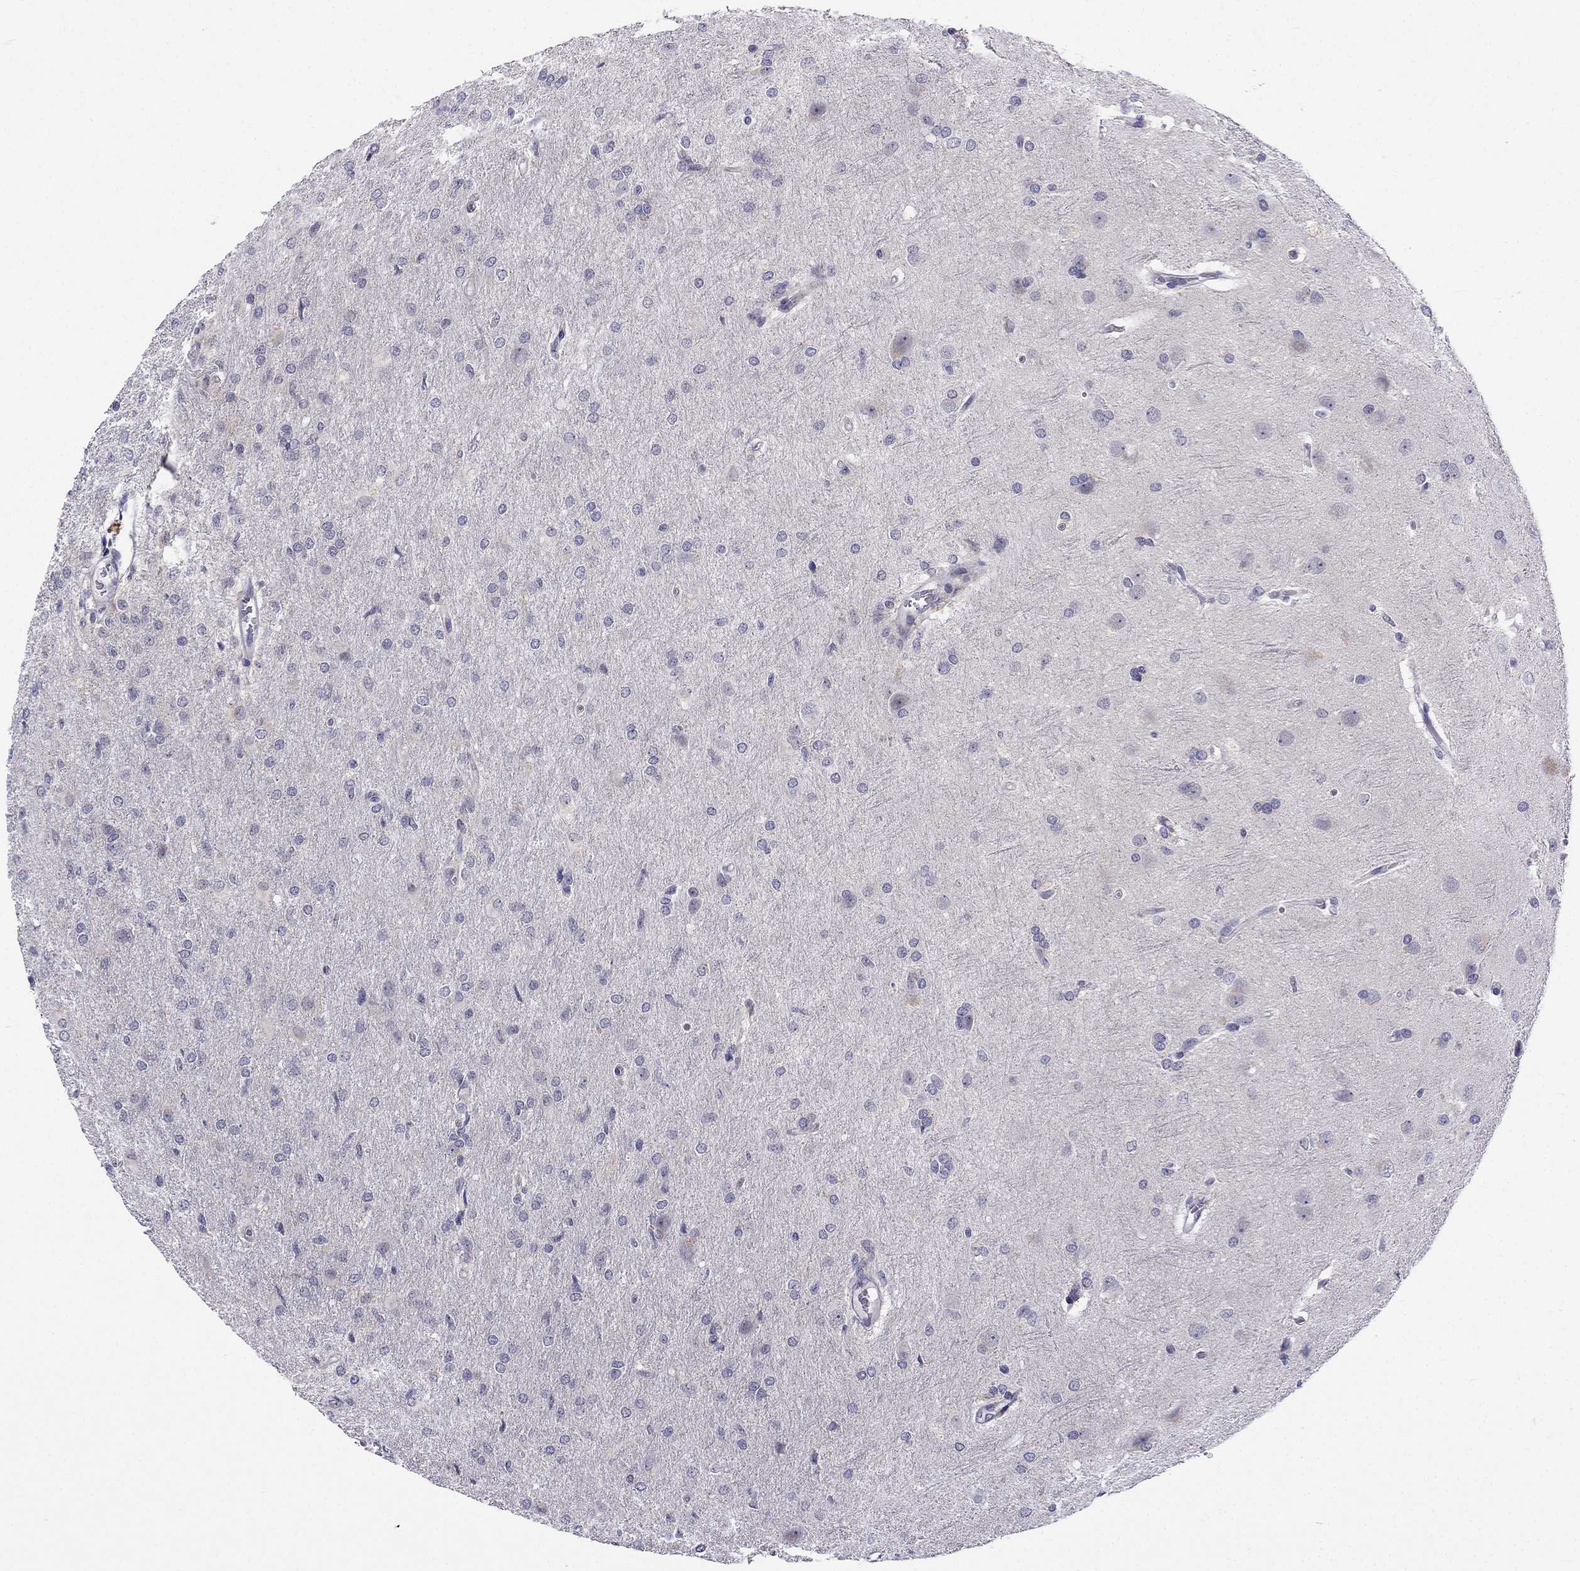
{"staining": {"intensity": "negative", "quantity": "none", "location": "none"}, "tissue": "glioma", "cell_type": "Tumor cells", "image_type": "cancer", "snomed": [{"axis": "morphology", "description": "Glioma, malignant, High grade"}, {"axis": "topography", "description": "Brain"}], "caption": "Immunohistochemistry (IHC) of malignant glioma (high-grade) displays no expression in tumor cells.", "gene": "C5orf49", "patient": {"sex": "male", "age": 68}}